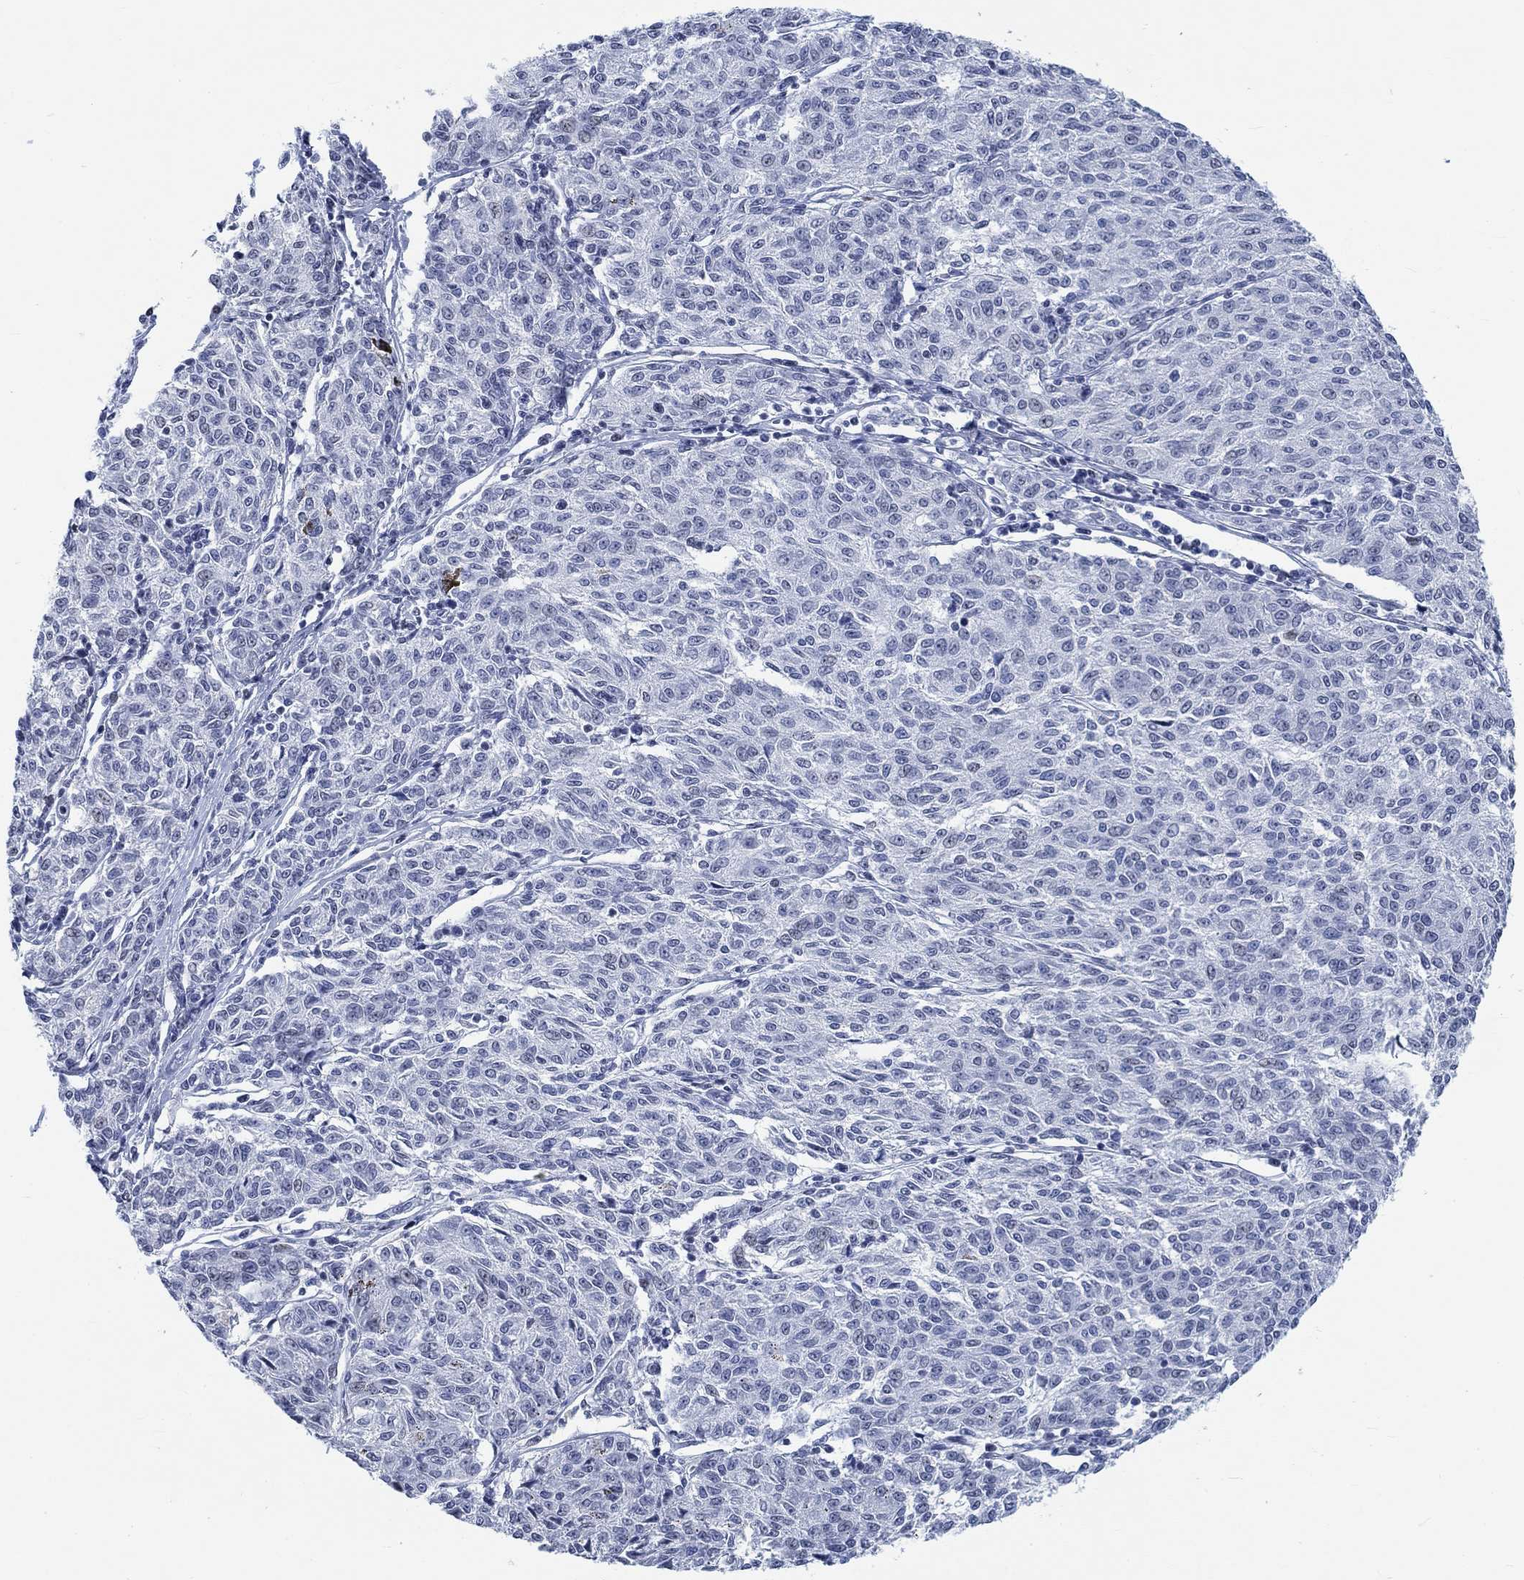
{"staining": {"intensity": "negative", "quantity": "none", "location": "none"}, "tissue": "melanoma", "cell_type": "Tumor cells", "image_type": "cancer", "snomed": [{"axis": "morphology", "description": "Malignant melanoma, NOS"}, {"axis": "topography", "description": "Skin"}], "caption": "A high-resolution histopathology image shows immunohistochemistry staining of malignant melanoma, which exhibits no significant staining in tumor cells.", "gene": "KCNH8", "patient": {"sex": "female", "age": 72}}